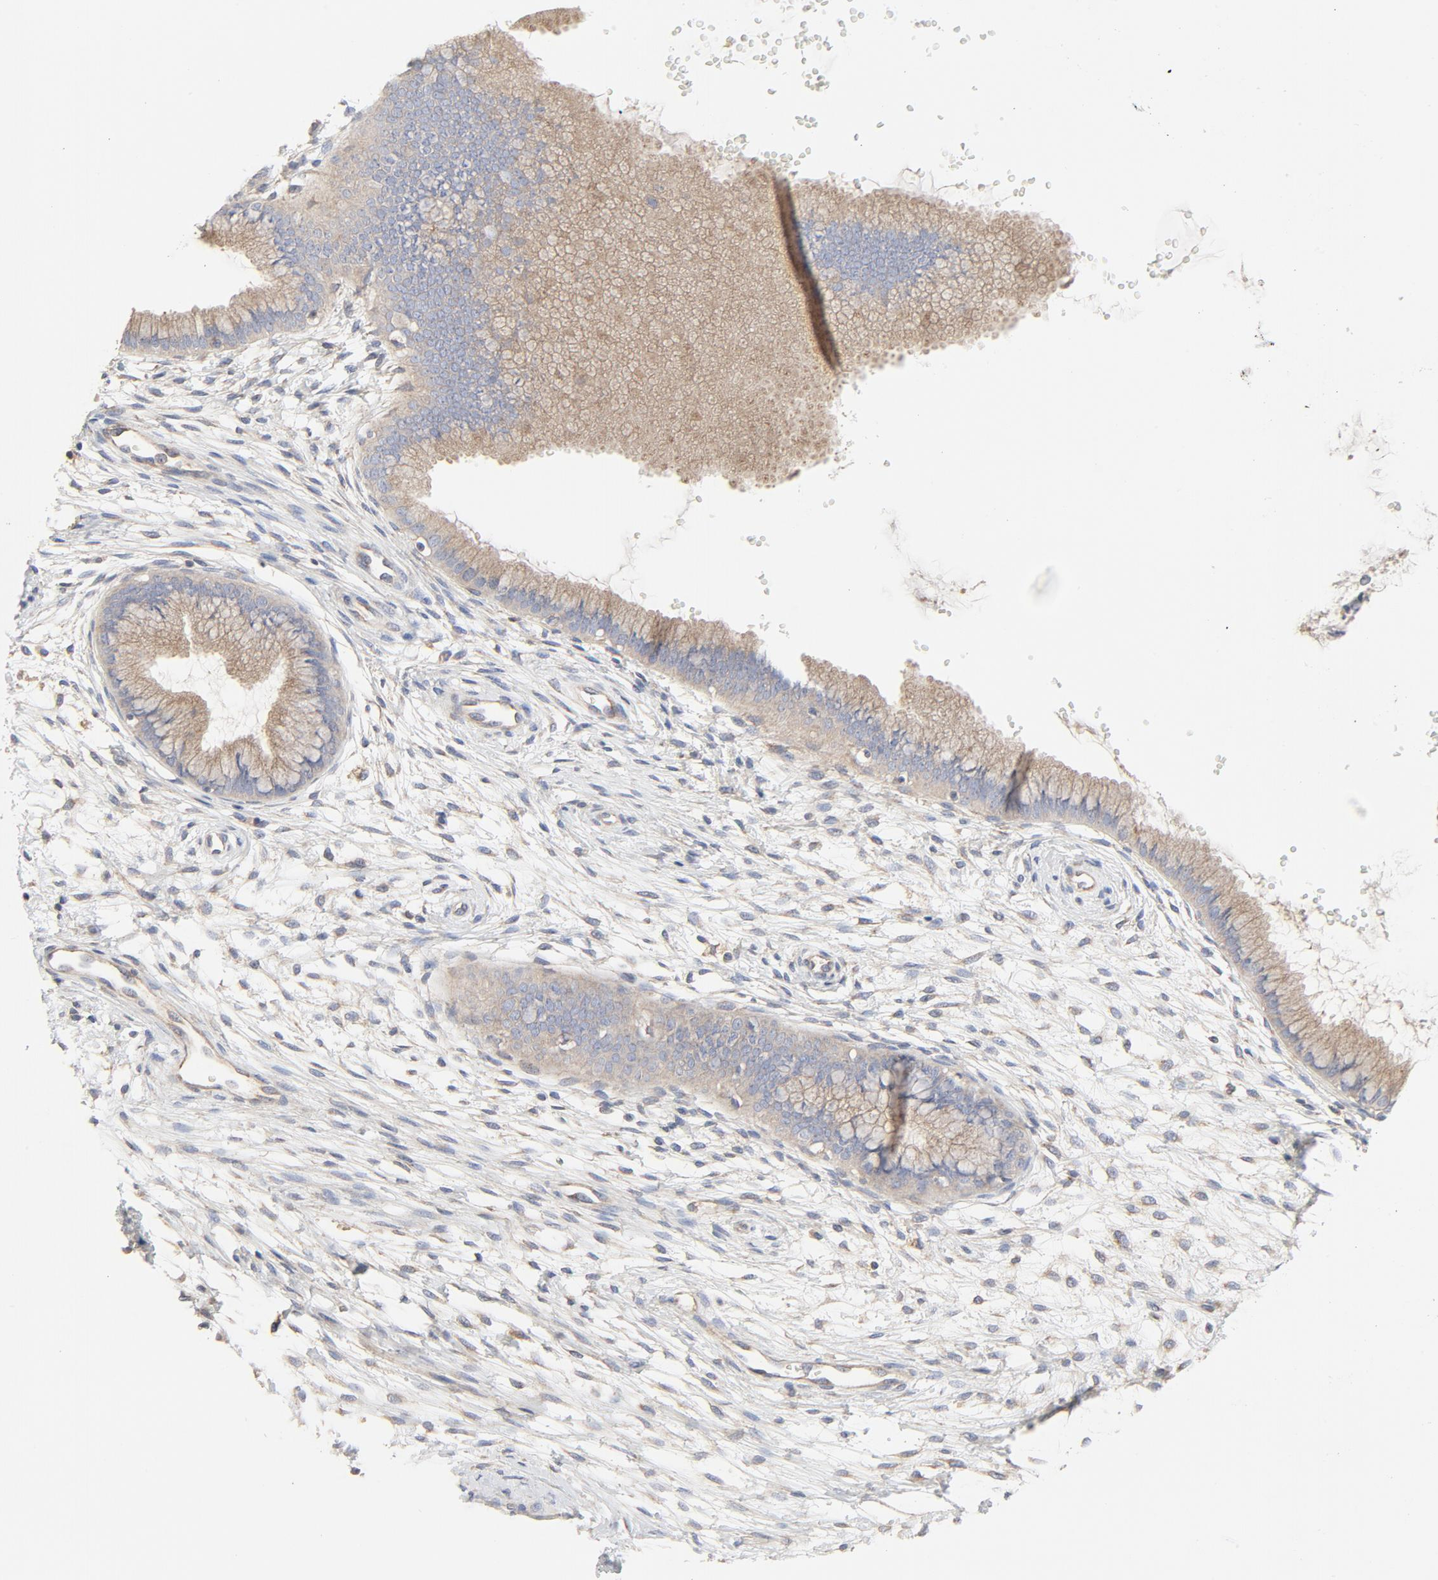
{"staining": {"intensity": "moderate", "quantity": ">75%", "location": "cytoplasmic/membranous"}, "tissue": "cervix", "cell_type": "Glandular cells", "image_type": "normal", "snomed": [{"axis": "morphology", "description": "Normal tissue, NOS"}, {"axis": "topography", "description": "Cervix"}], "caption": "Unremarkable cervix reveals moderate cytoplasmic/membranous staining in approximately >75% of glandular cells, visualized by immunohistochemistry. (Brightfield microscopy of DAB IHC at high magnification).", "gene": "RABEP1", "patient": {"sex": "female", "age": 39}}